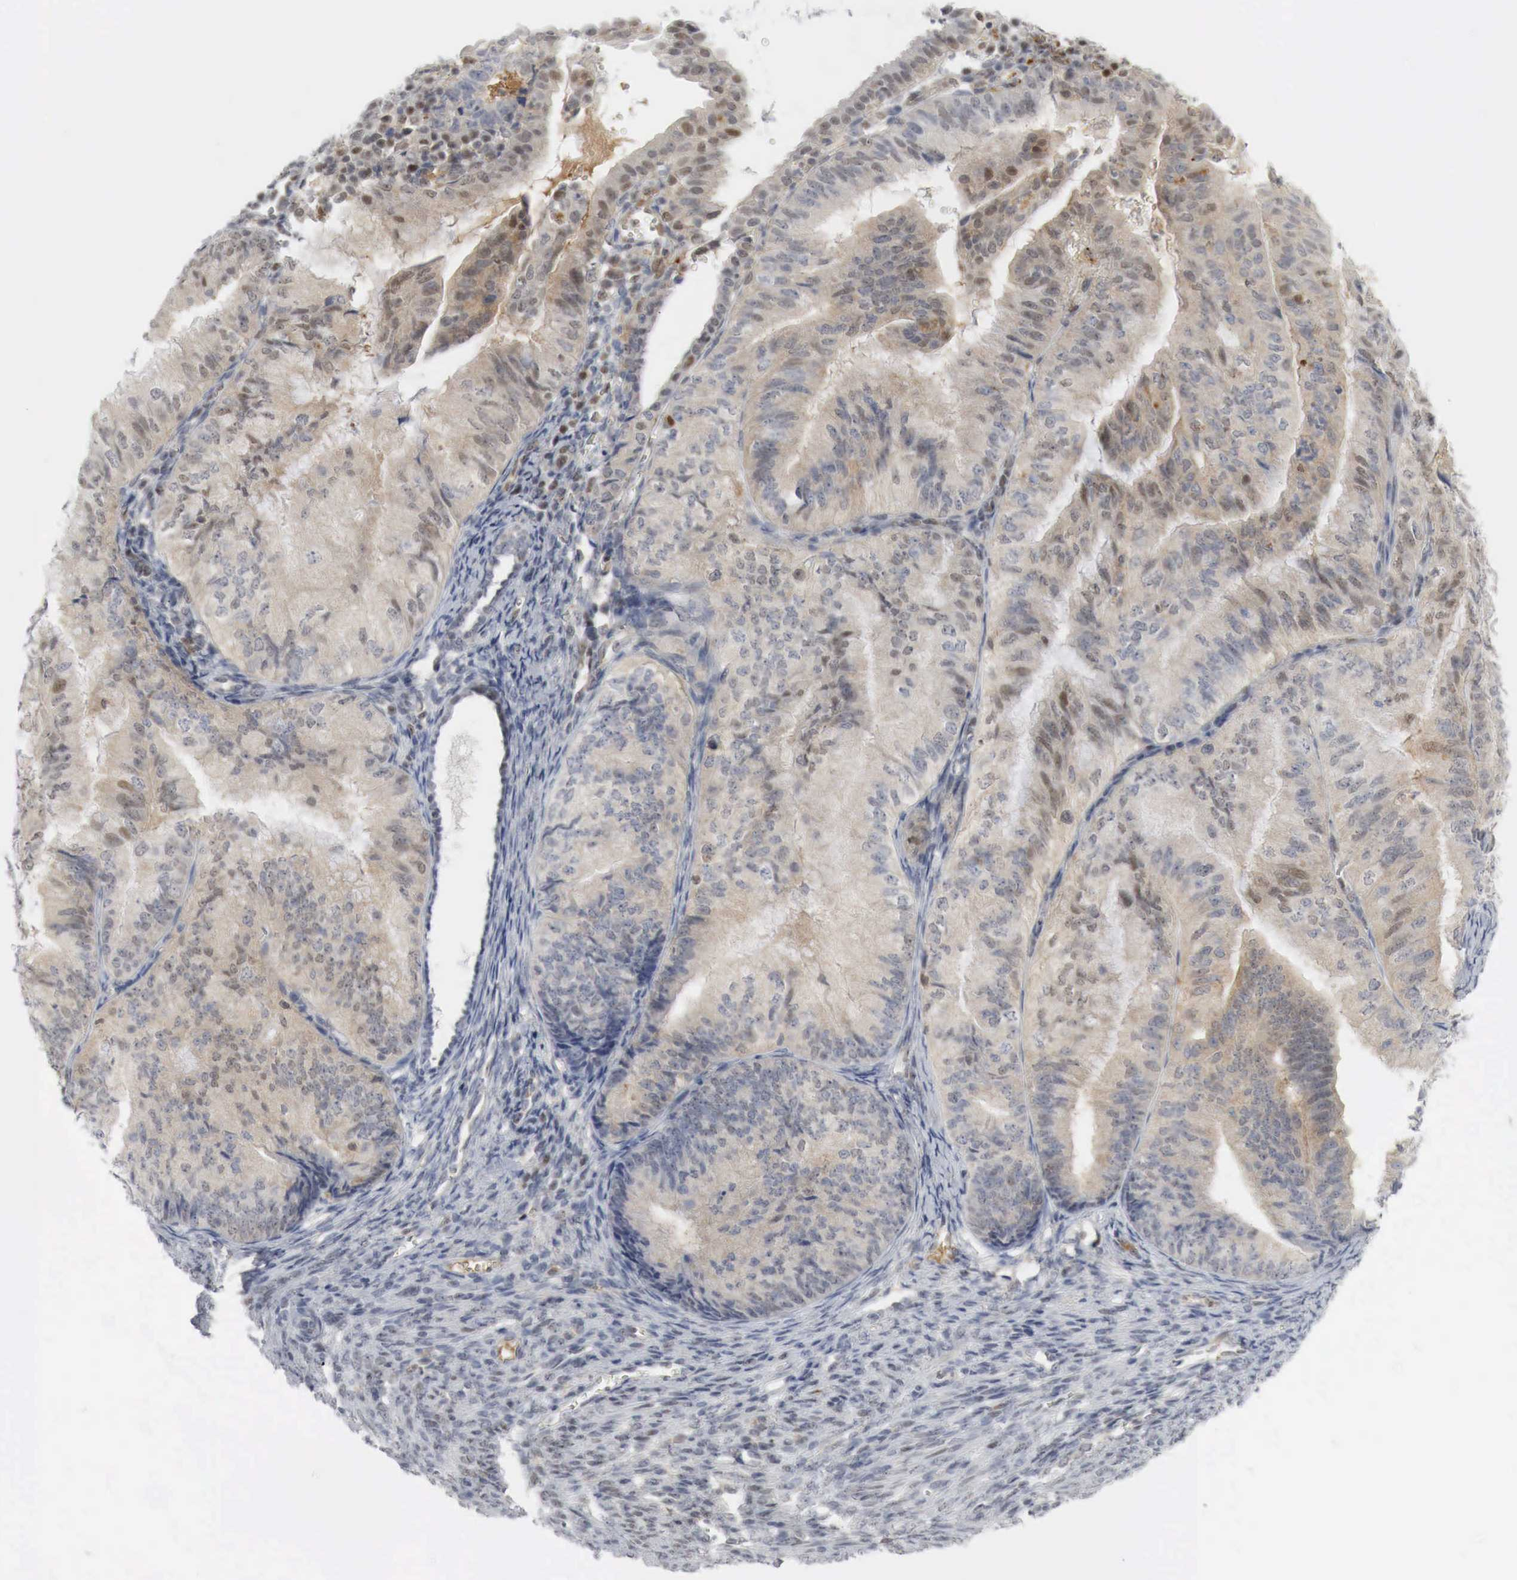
{"staining": {"intensity": "weak", "quantity": "25%-75%", "location": "cytoplasmic/membranous,nuclear"}, "tissue": "endometrial cancer", "cell_type": "Tumor cells", "image_type": "cancer", "snomed": [{"axis": "morphology", "description": "Adenocarcinoma, NOS"}, {"axis": "topography", "description": "Endometrium"}], "caption": "A brown stain shows weak cytoplasmic/membranous and nuclear expression of a protein in human endometrial adenocarcinoma tumor cells.", "gene": "MYC", "patient": {"sex": "female", "age": 66}}